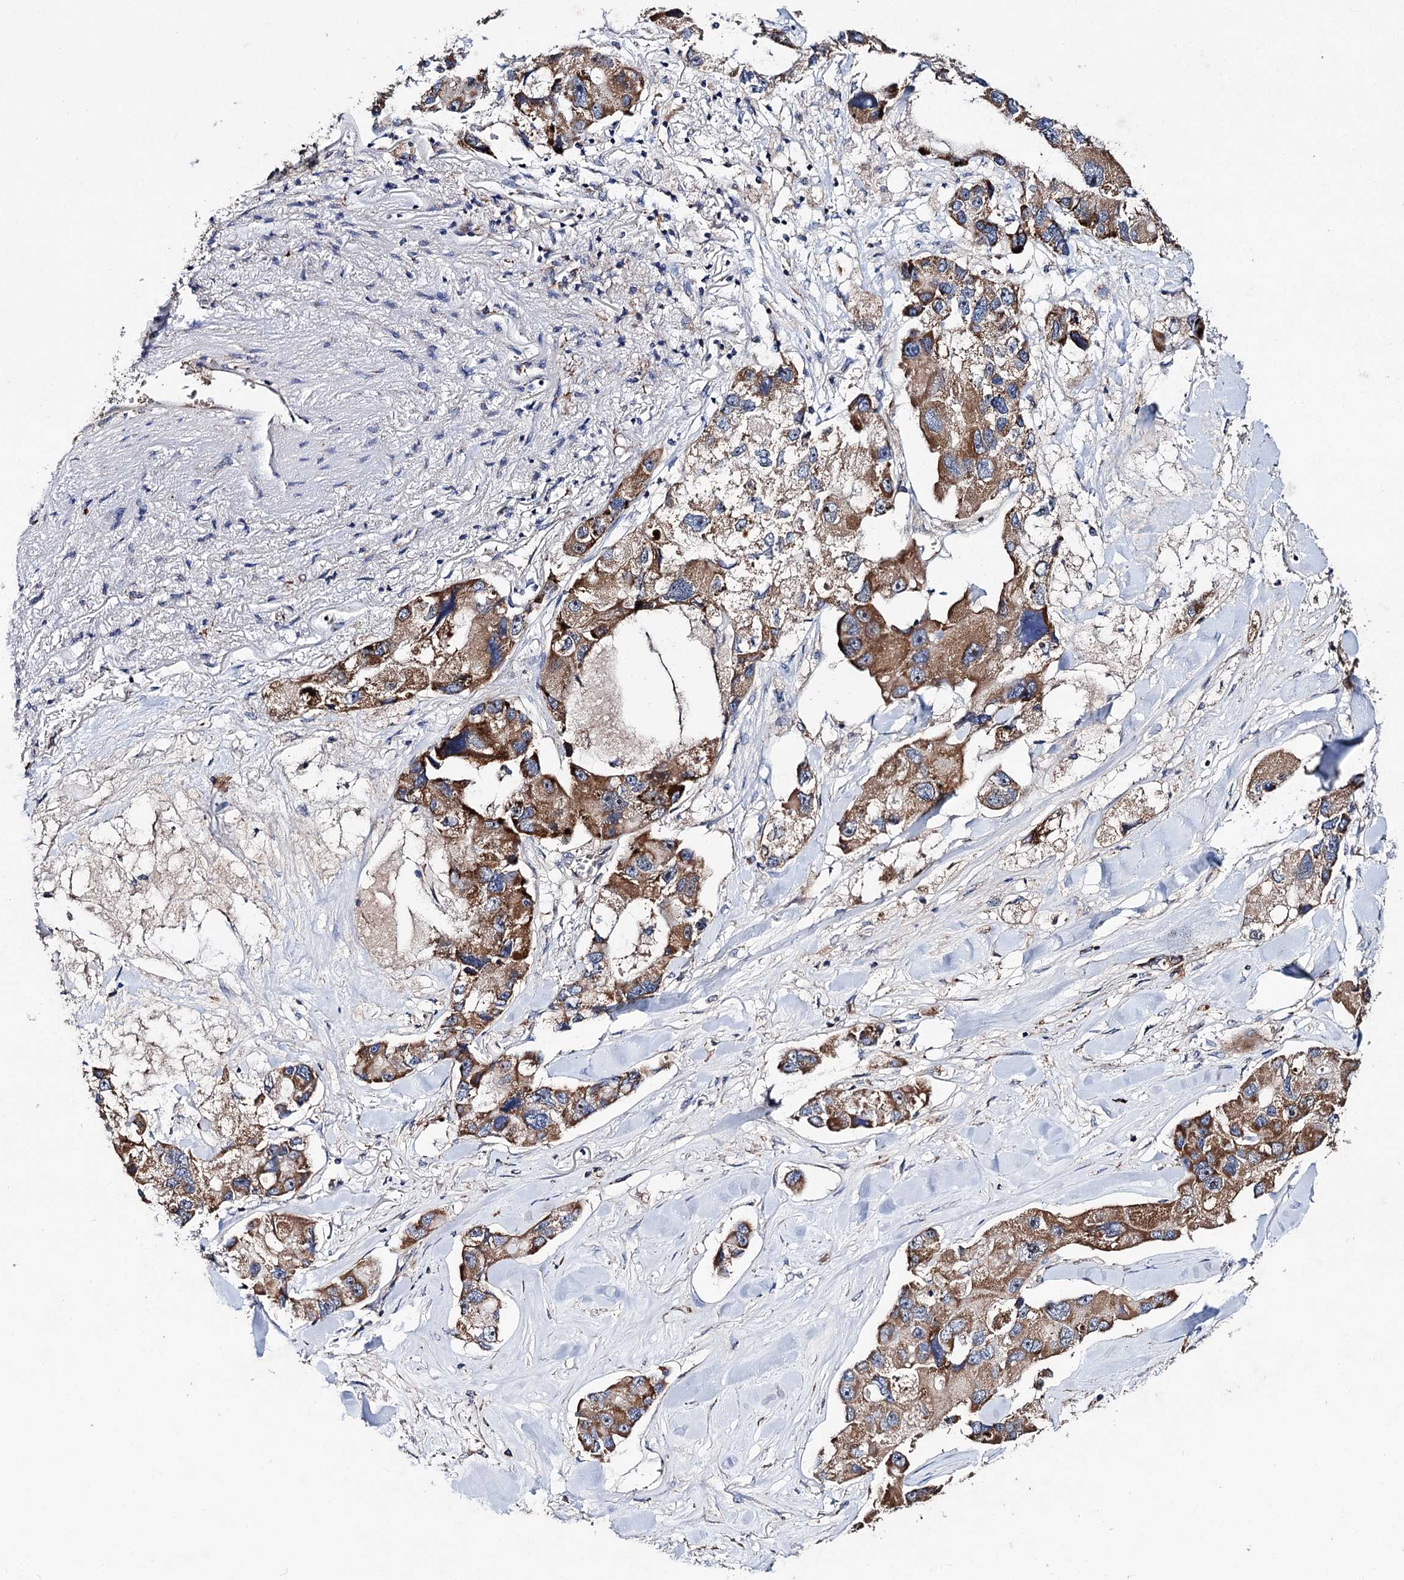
{"staining": {"intensity": "moderate", "quantity": ">75%", "location": "cytoplasmic/membranous"}, "tissue": "lung cancer", "cell_type": "Tumor cells", "image_type": "cancer", "snomed": [{"axis": "morphology", "description": "Adenocarcinoma, NOS"}, {"axis": "topography", "description": "Lung"}], "caption": "The micrograph displays staining of lung cancer (adenocarcinoma), revealing moderate cytoplasmic/membranous protein positivity (brown color) within tumor cells.", "gene": "CLPB", "patient": {"sex": "female", "age": 54}}